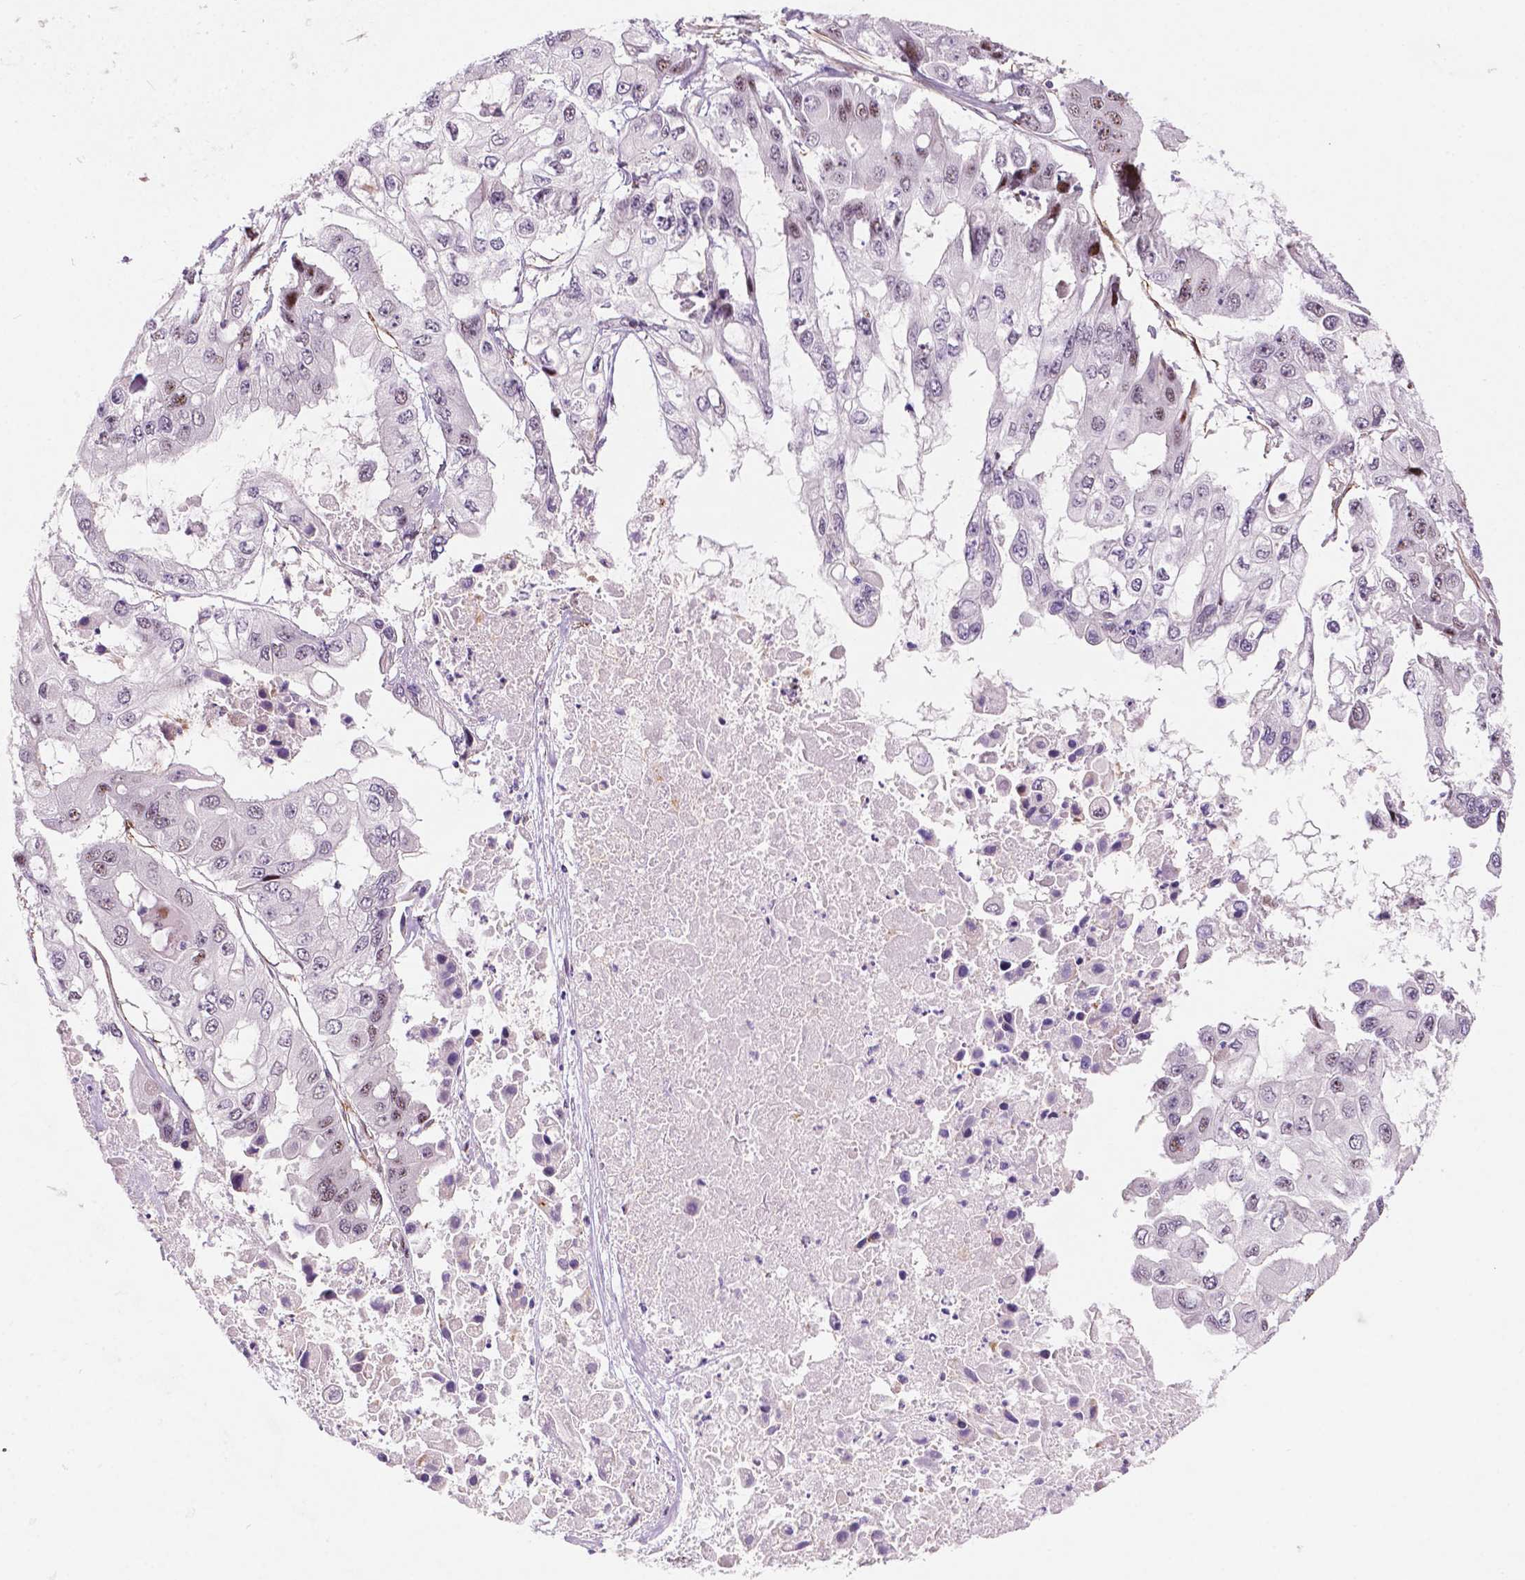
{"staining": {"intensity": "negative", "quantity": "none", "location": "none"}, "tissue": "ovarian cancer", "cell_type": "Tumor cells", "image_type": "cancer", "snomed": [{"axis": "morphology", "description": "Cystadenocarcinoma, serous, NOS"}, {"axis": "topography", "description": "Ovary"}], "caption": "Tumor cells show no significant positivity in ovarian cancer (serous cystadenocarcinoma). Nuclei are stained in blue.", "gene": "EGFL8", "patient": {"sex": "female", "age": 56}}